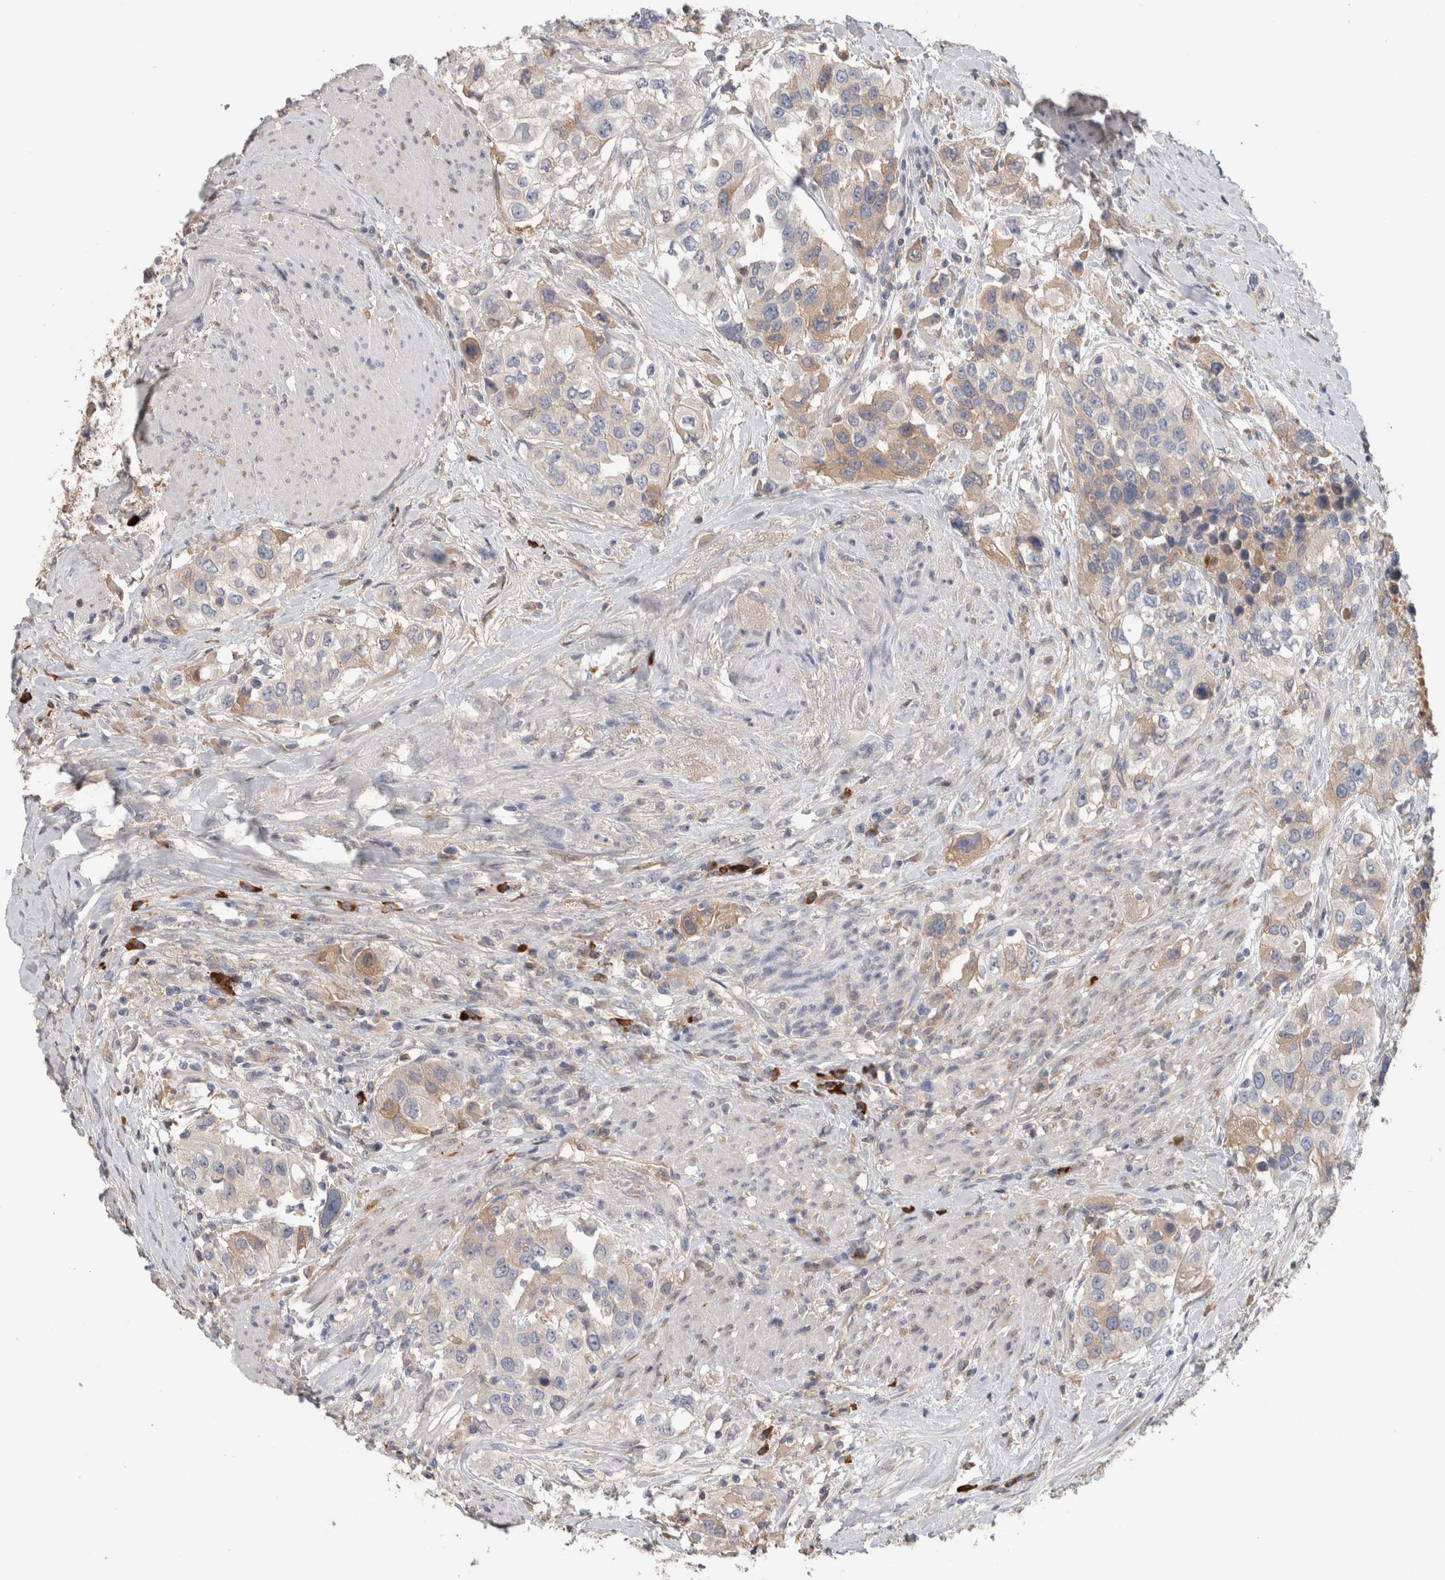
{"staining": {"intensity": "weak", "quantity": "<25%", "location": "cytoplasmic/membranous"}, "tissue": "urothelial cancer", "cell_type": "Tumor cells", "image_type": "cancer", "snomed": [{"axis": "morphology", "description": "Urothelial carcinoma, High grade"}, {"axis": "topography", "description": "Urinary bladder"}], "caption": "Image shows no significant protein expression in tumor cells of urothelial carcinoma (high-grade).", "gene": "PPP3CC", "patient": {"sex": "female", "age": 80}}